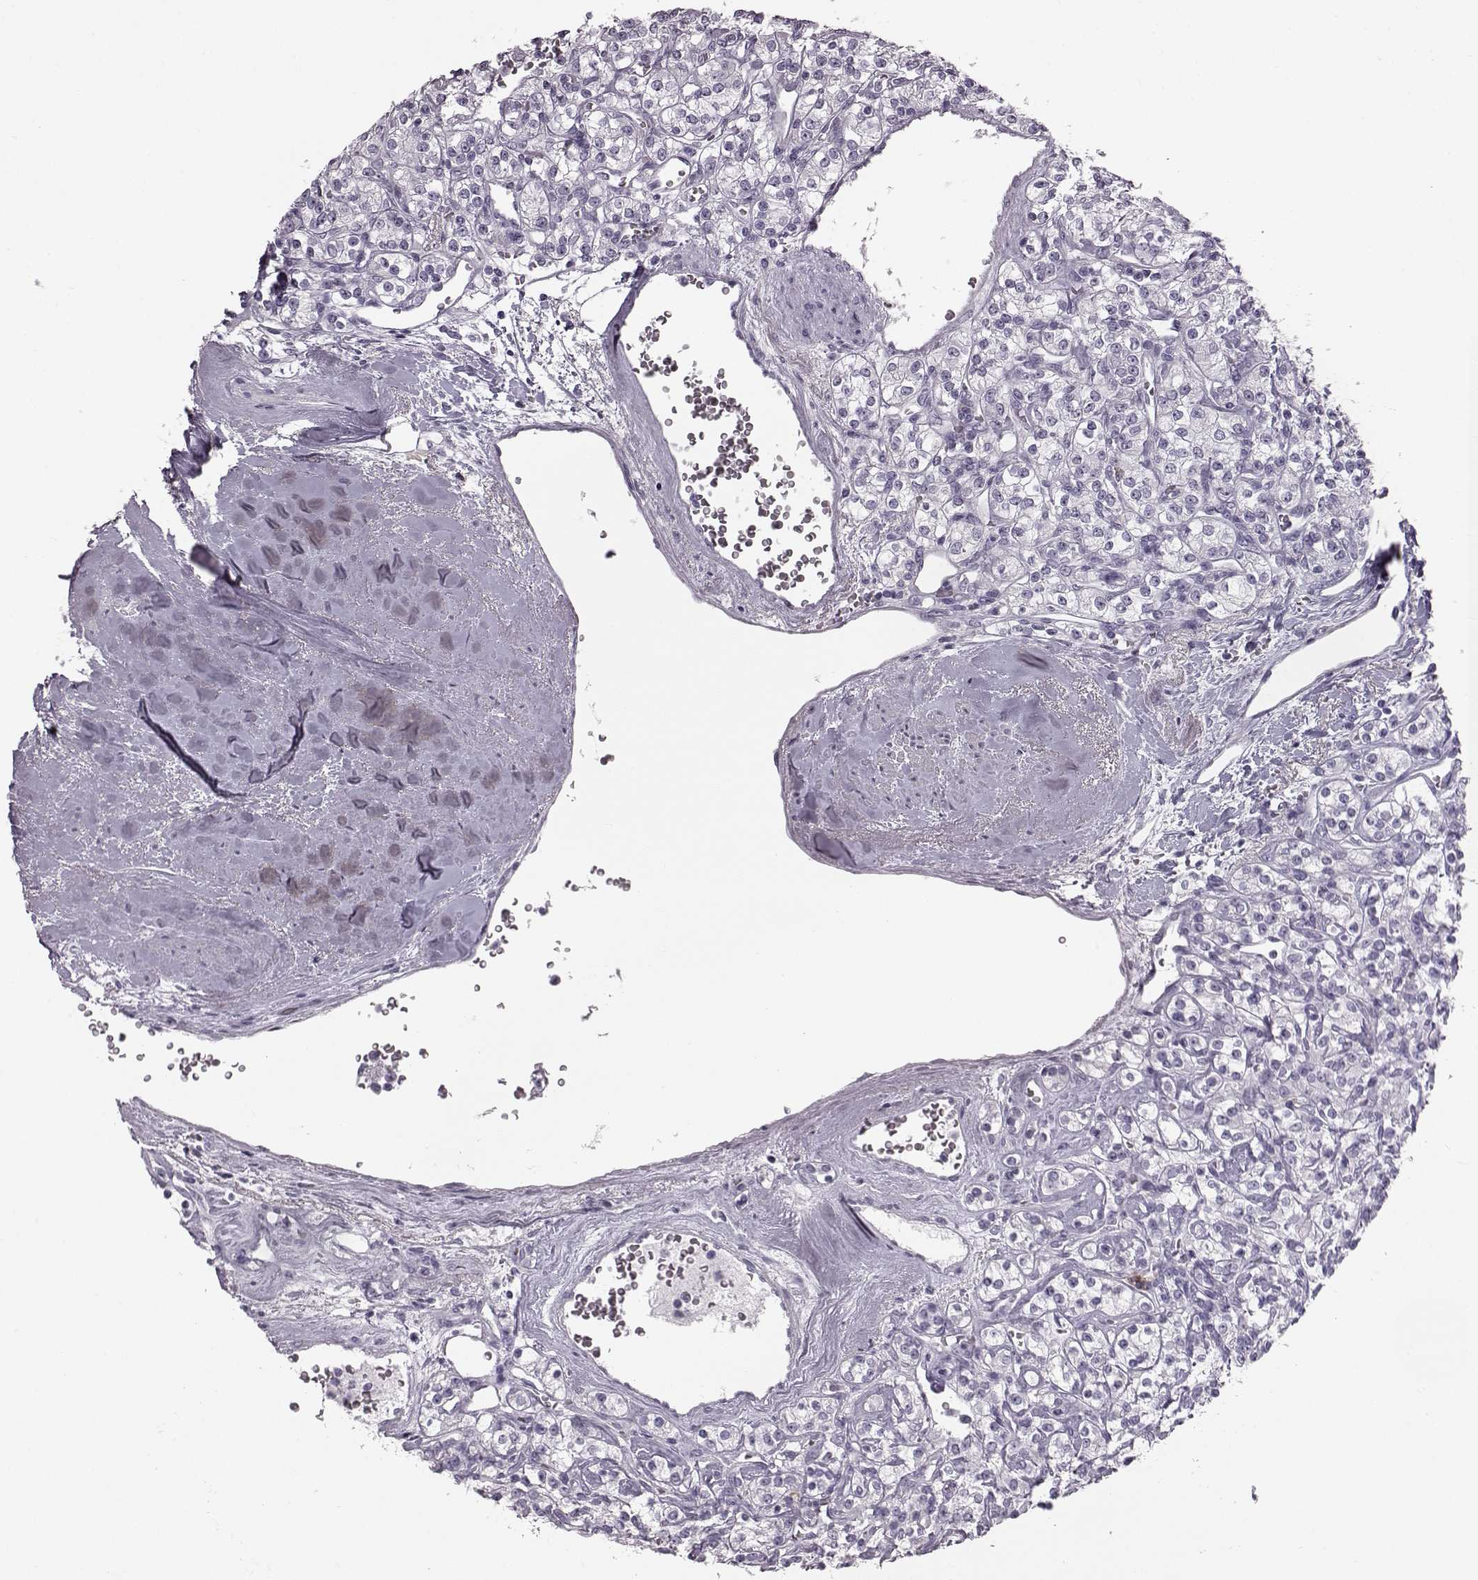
{"staining": {"intensity": "negative", "quantity": "none", "location": "none"}, "tissue": "renal cancer", "cell_type": "Tumor cells", "image_type": "cancer", "snomed": [{"axis": "morphology", "description": "Adenocarcinoma, NOS"}, {"axis": "topography", "description": "Kidney"}], "caption": "Tumor cells show no significant expression in adenocarcinoma (renal).", "gene": "JSRP1", "patient": {"sex": "male", "age": 77}}